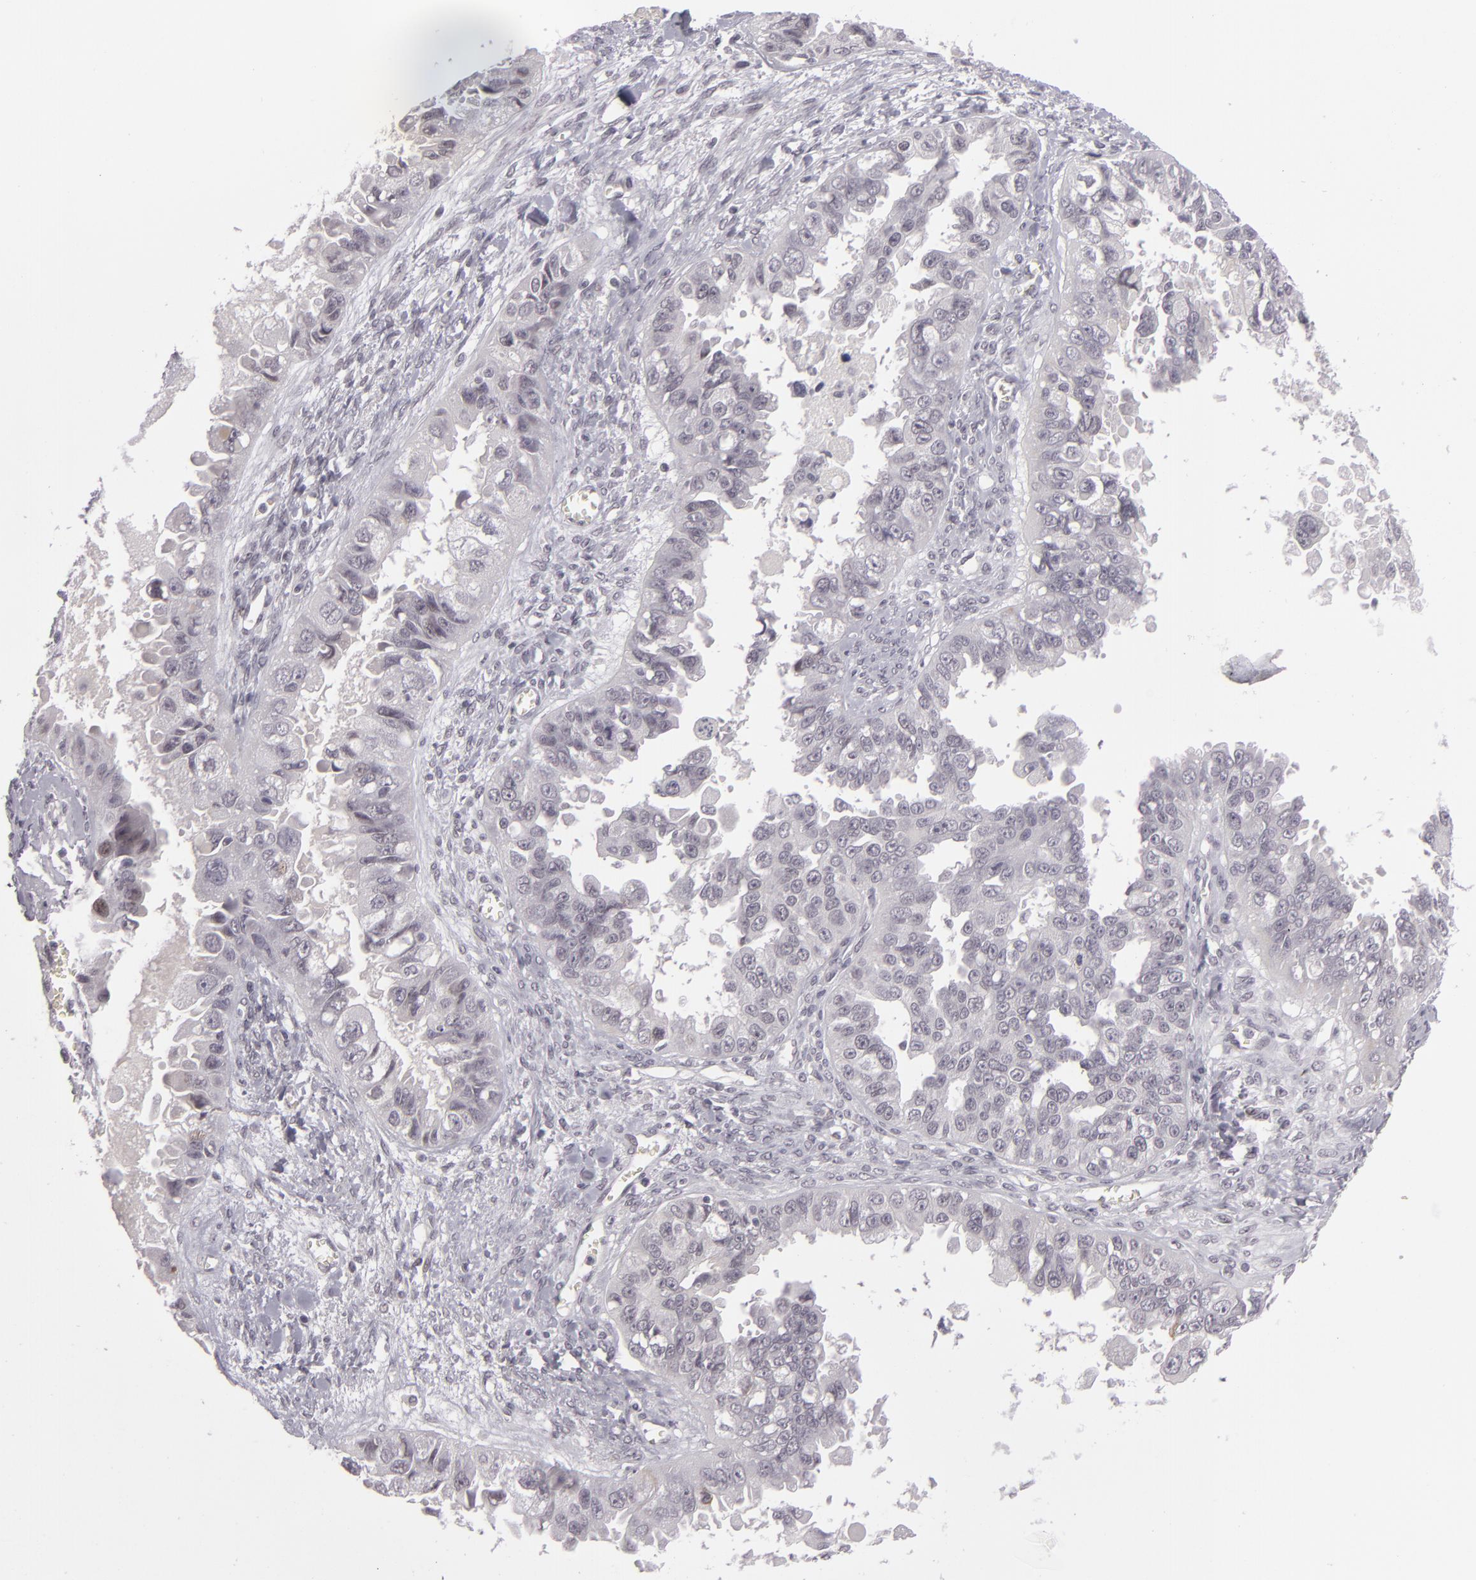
{"staining": {"intensity": "negative", "quantity": "none", "location": "none"}, "tissue": "ovarian cancer", "cell_type": "Tumor cells", "image_type": "cancer", "snomed": [{"axis": "morphology", "description": "Carcinoma, endometroid"}, {"axis": "topography", "description": "Ovary"}], "caption": "Tumor cells are negative for protein expression in human ovarian endometroid carcinoma.", "gene": "ZNF205", "patient": {"sex": "female", "age": 85}}